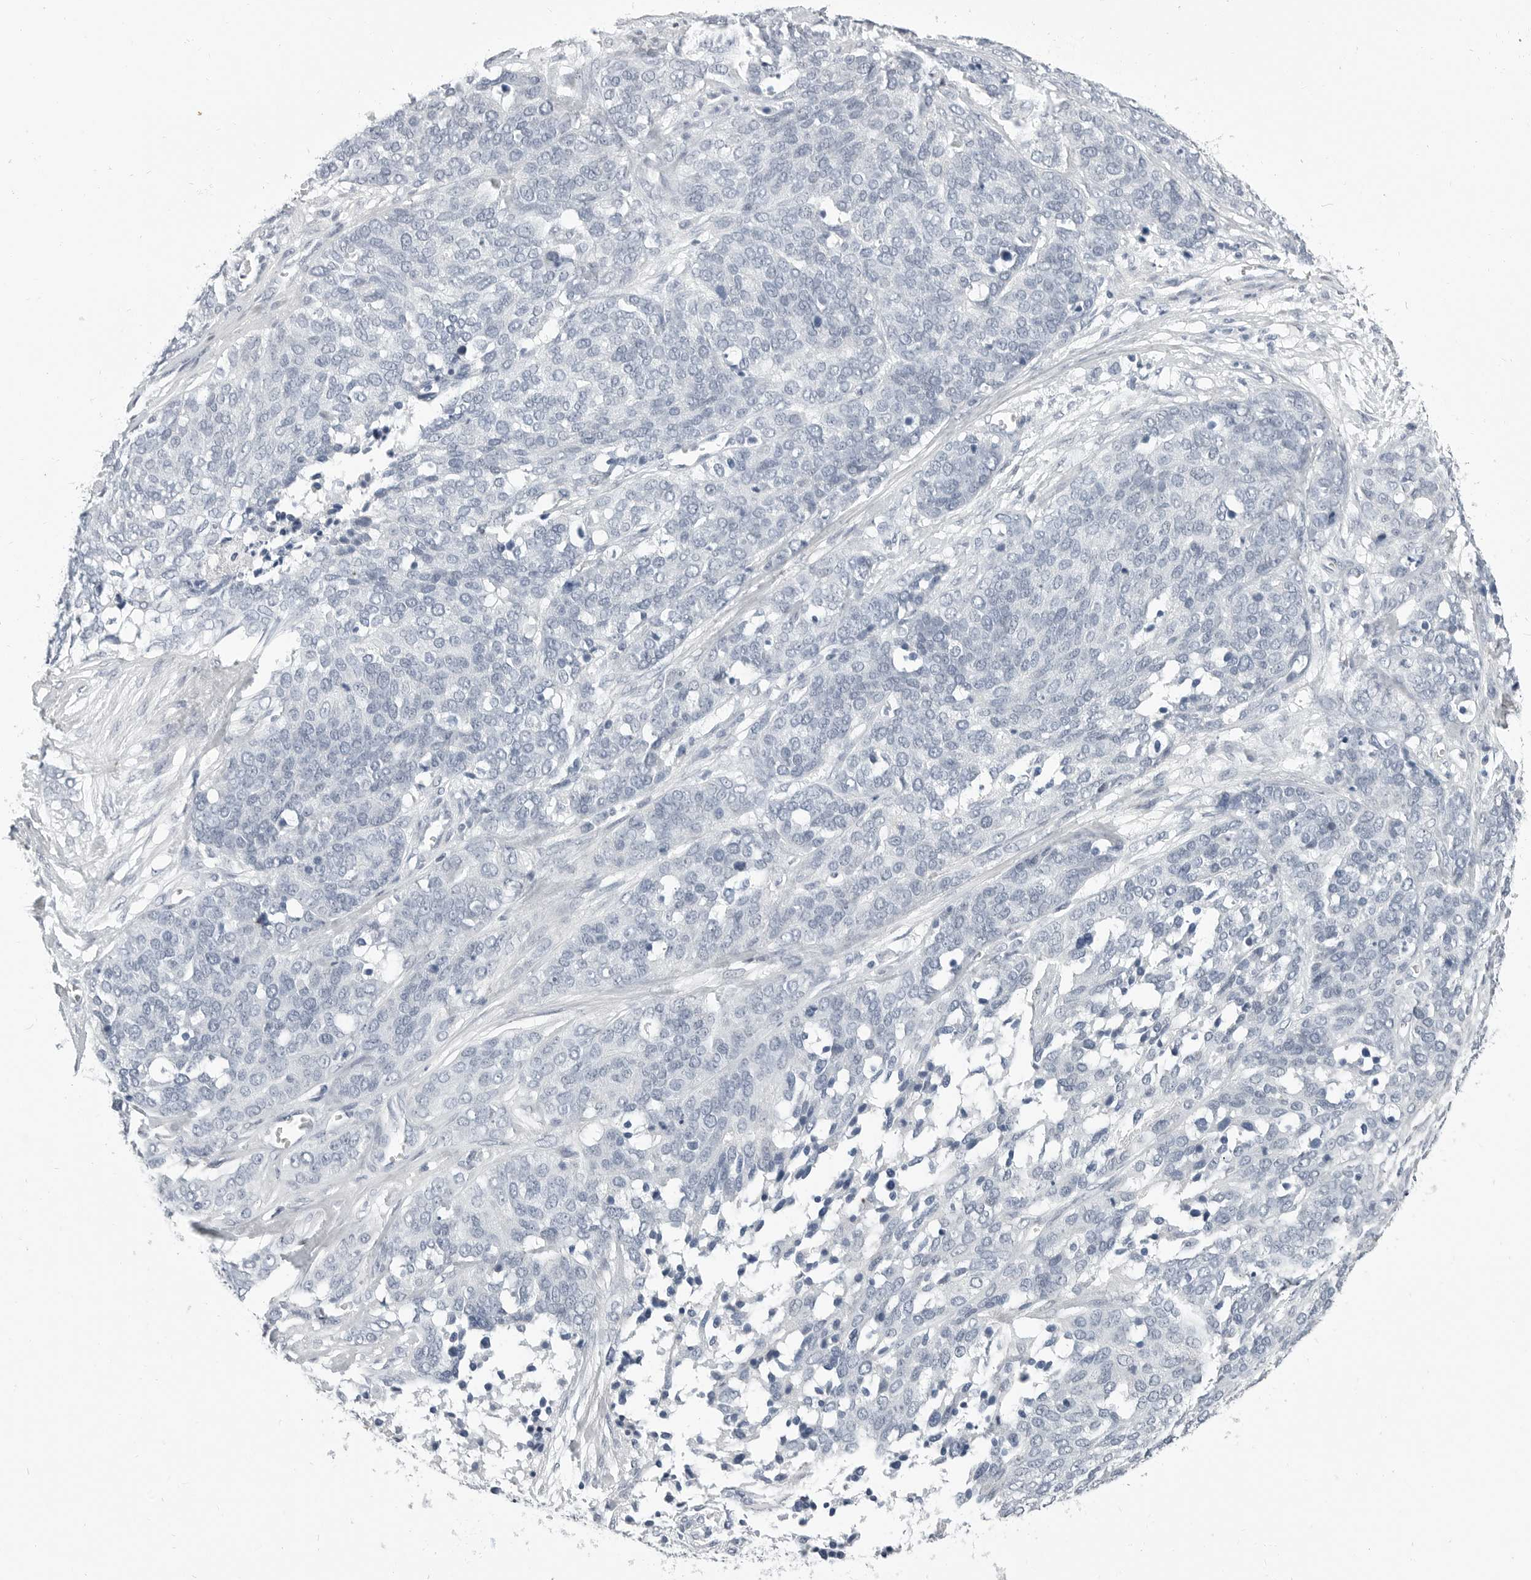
{"staining": {"intensity": "negative", "quantity": "none", "location": "none"}, "tissue": "ovarian cancer", "cell_type": "Tumor cells", "image_type": "cancer", "snomed": [{"axis": "morphology", "description": "Cystadenocarcinoma, serous, NOS"}, {"axis": "topography", "description": "Ovary"}], "caption": "Tumor cells show no significant protein staining in ovarian cancer. (DAB immunohistochemistry (IHC) with hematoxylin counter stain).", "gene": "PLN", "patient": {"sex": "female", "age": 44}}